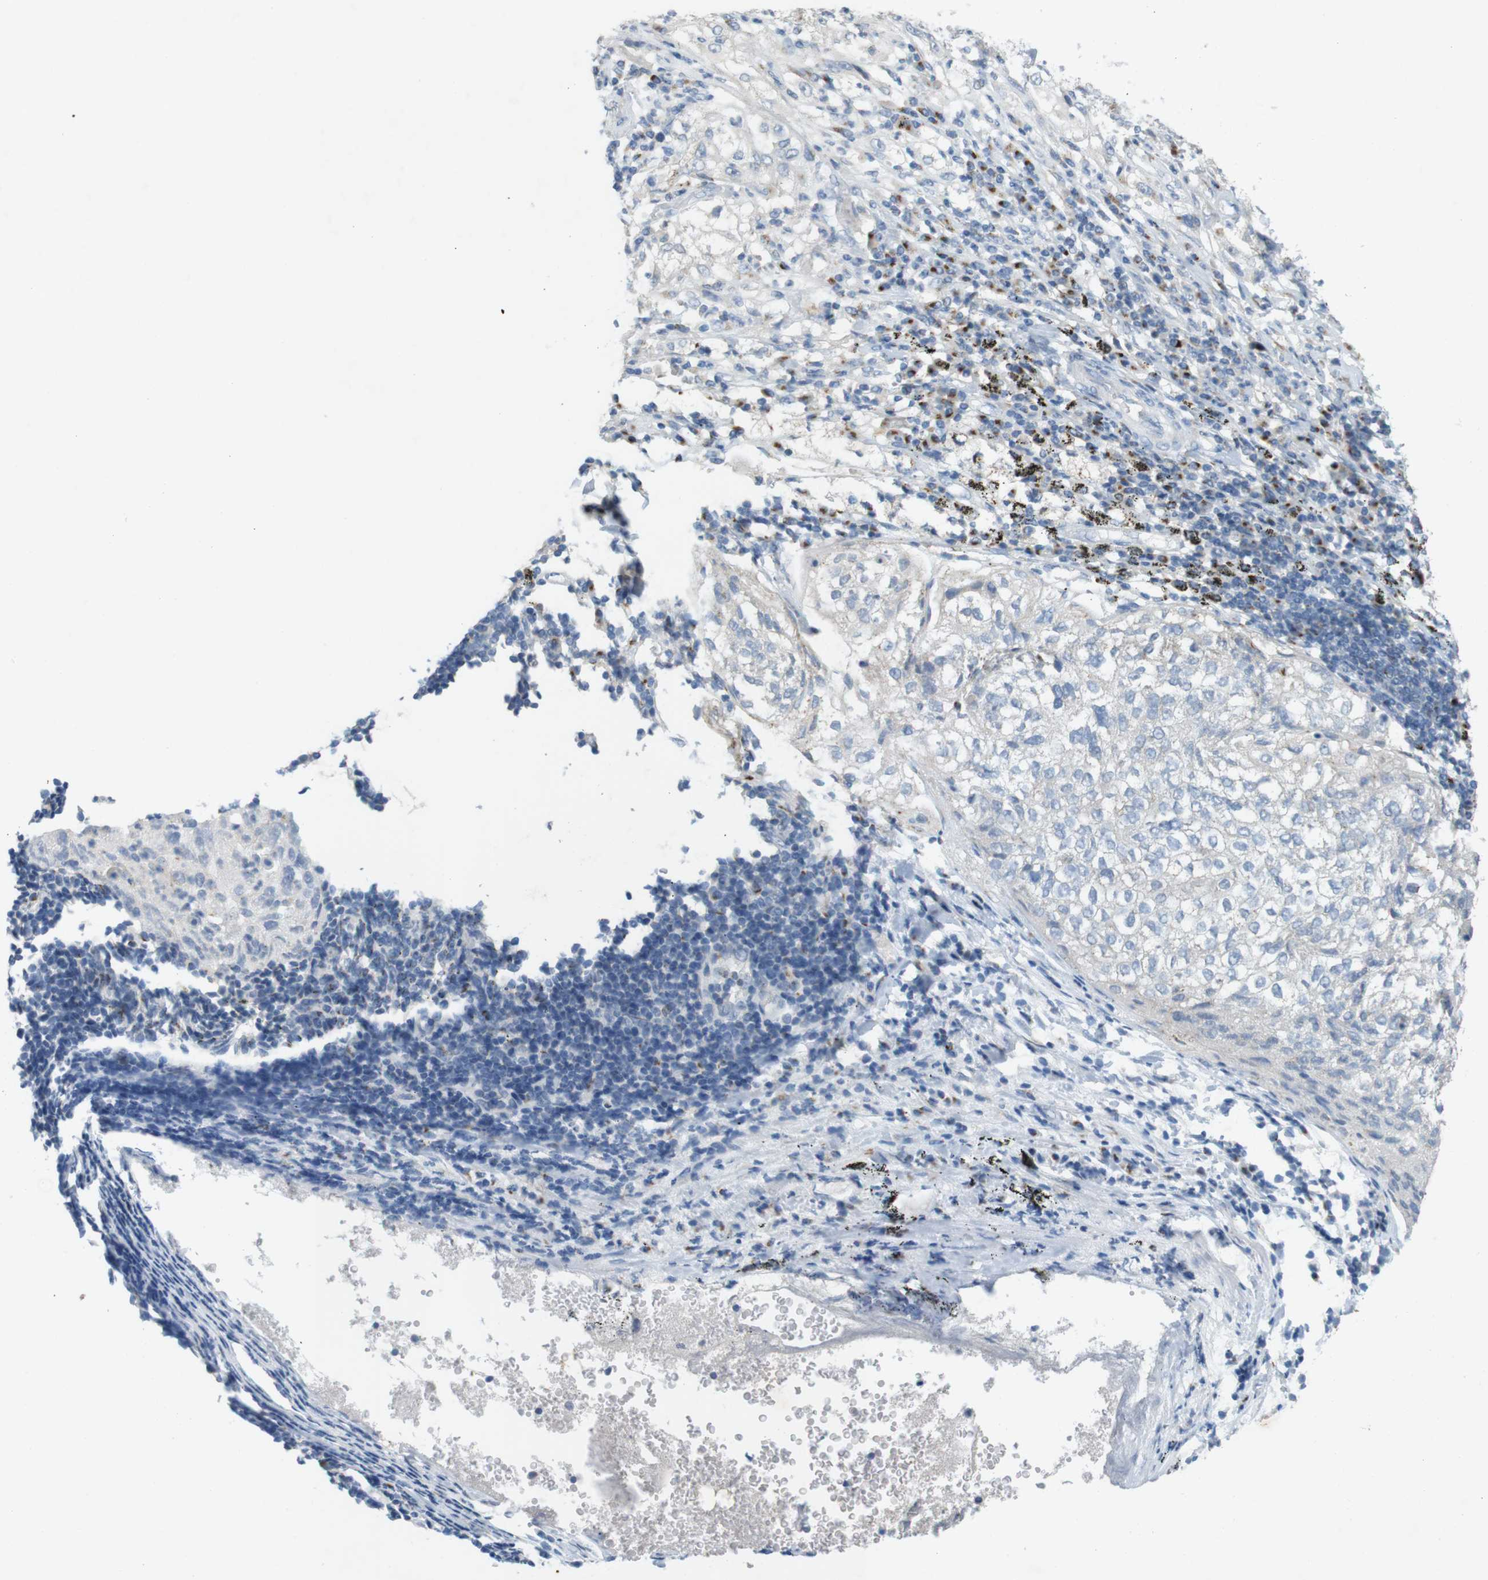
{"staining": {"intensity": "negative", "quantity": "none", "location": "none"}, "tissue": "lung cancer", "cell_type": "Tumor cells", "image_type": "cancer", "snomed": [{"axis": "morphology", "description": "Inflammation, NOS"}, {"axis": "morphology", "description": "Squamous cell carcinoma, NOS"}, {"axis": "topography", "description": "Lymph node"}, {"axis": "topography", "description": "Soft tissue"}, {"axis": "topography", "description": "Lung"}], "caption": "Immunohistochemical staining of lung squamous cell carcinoma demonstrates no significant expression in tumor cells.", "gene": "YIPF3", "patient": {"sex": "male", "age": 66}}